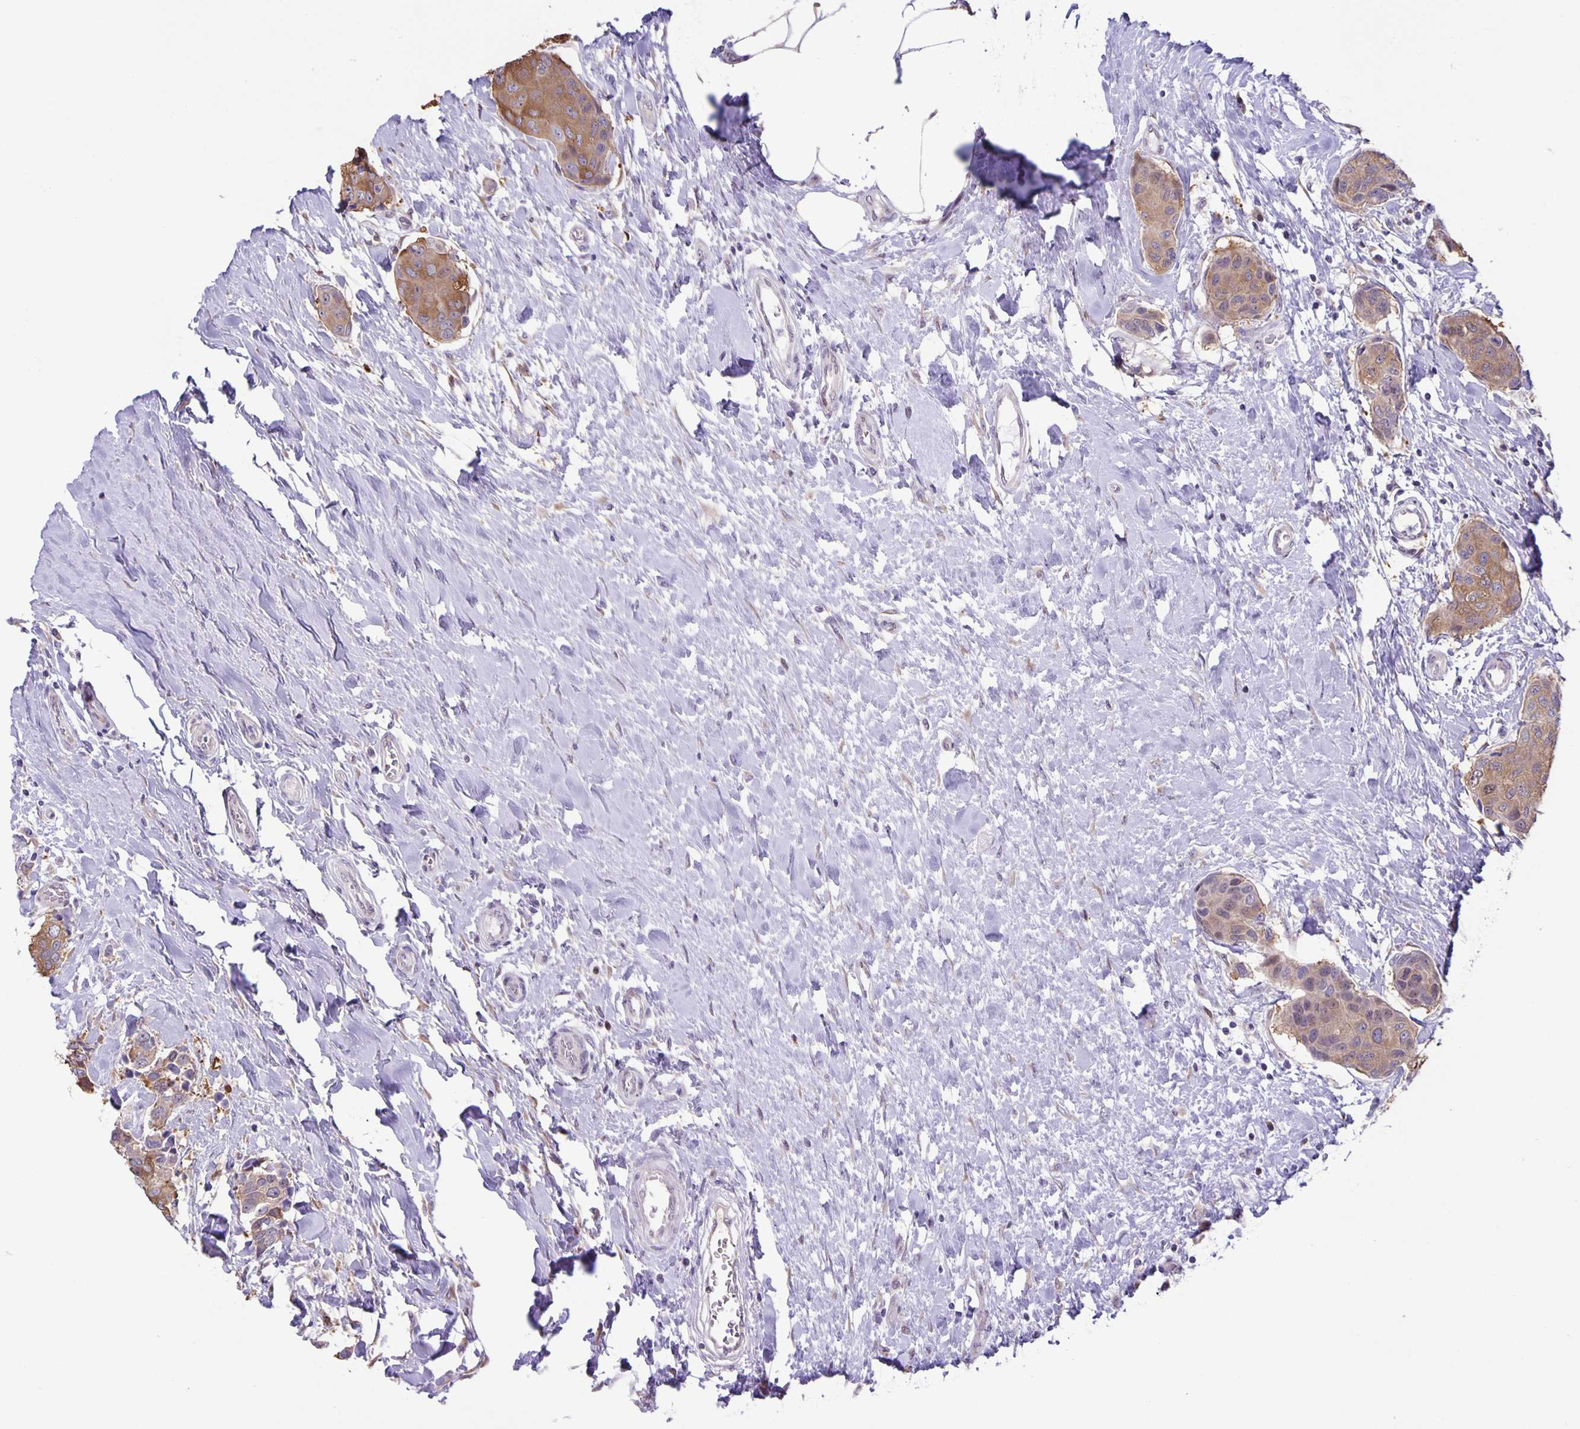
{"staining": {"intensity": "moderate", "quantity": ">75%", "location": "cytoplasmic/membranous"}, "tissue": "breast cancer", "cell_type": "Tumor cells", "image_type": "cancer", "snomed": [{"axis": "morphology", "description": "Duct carcinoma"}, {"axis": "topography", "description": "Breast"}], "caption": "Moderate cytoplasmic/membranous expression for a protein is seen in approximately >75% of tumor cells of breast cancer (intraductal carcinoma) using IHC.", "gene": "MAPK12", "patient": {"sex": "female", "age": 80}}